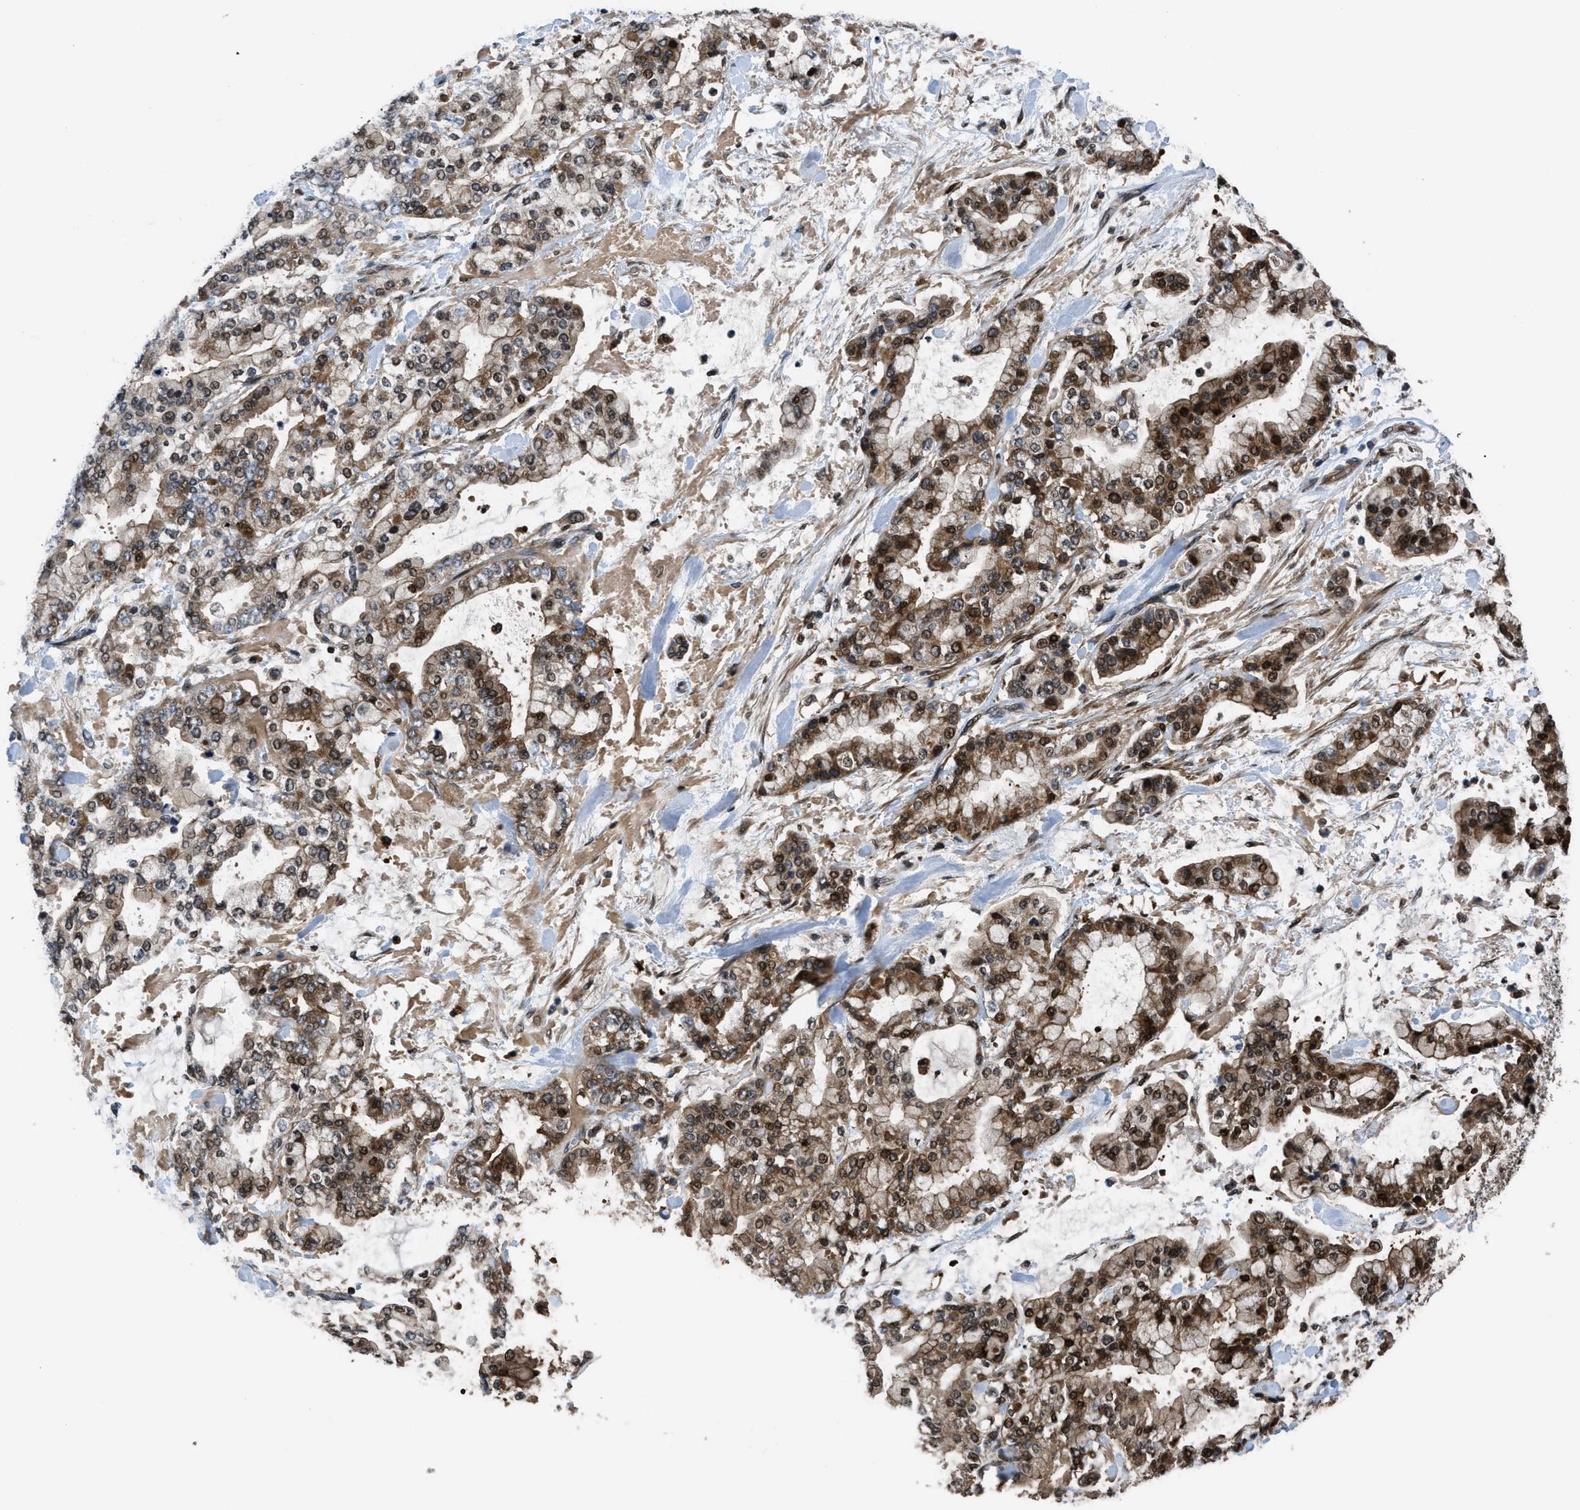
{"staining": {"intensity": "moderate", "quantity": ">75%", "location": "cytoplasmic/membranous,nuclear"}, "tissue": "stomach cancer", "cell_type": "Tumor cells", "image_type": "cancer", "snomed": [{"axis": "morphology", "description": "Normal tissue, NOS"}, {"axis": "morphology", "description": "Adenocarcinoma, NOS"}, {"axis": "topography", "description": "Stomach, upper"}, {"axis": "topography", "description": "Stomach"}], "caption": "Moderate cytoplasmic/membranous and nuclear staining for a protein is identified in about >75% of tumor cells of stomach adenocarcinoma using IHC.", "gene": "CTBS", "patient": {"sex": "male", "age": 76}}